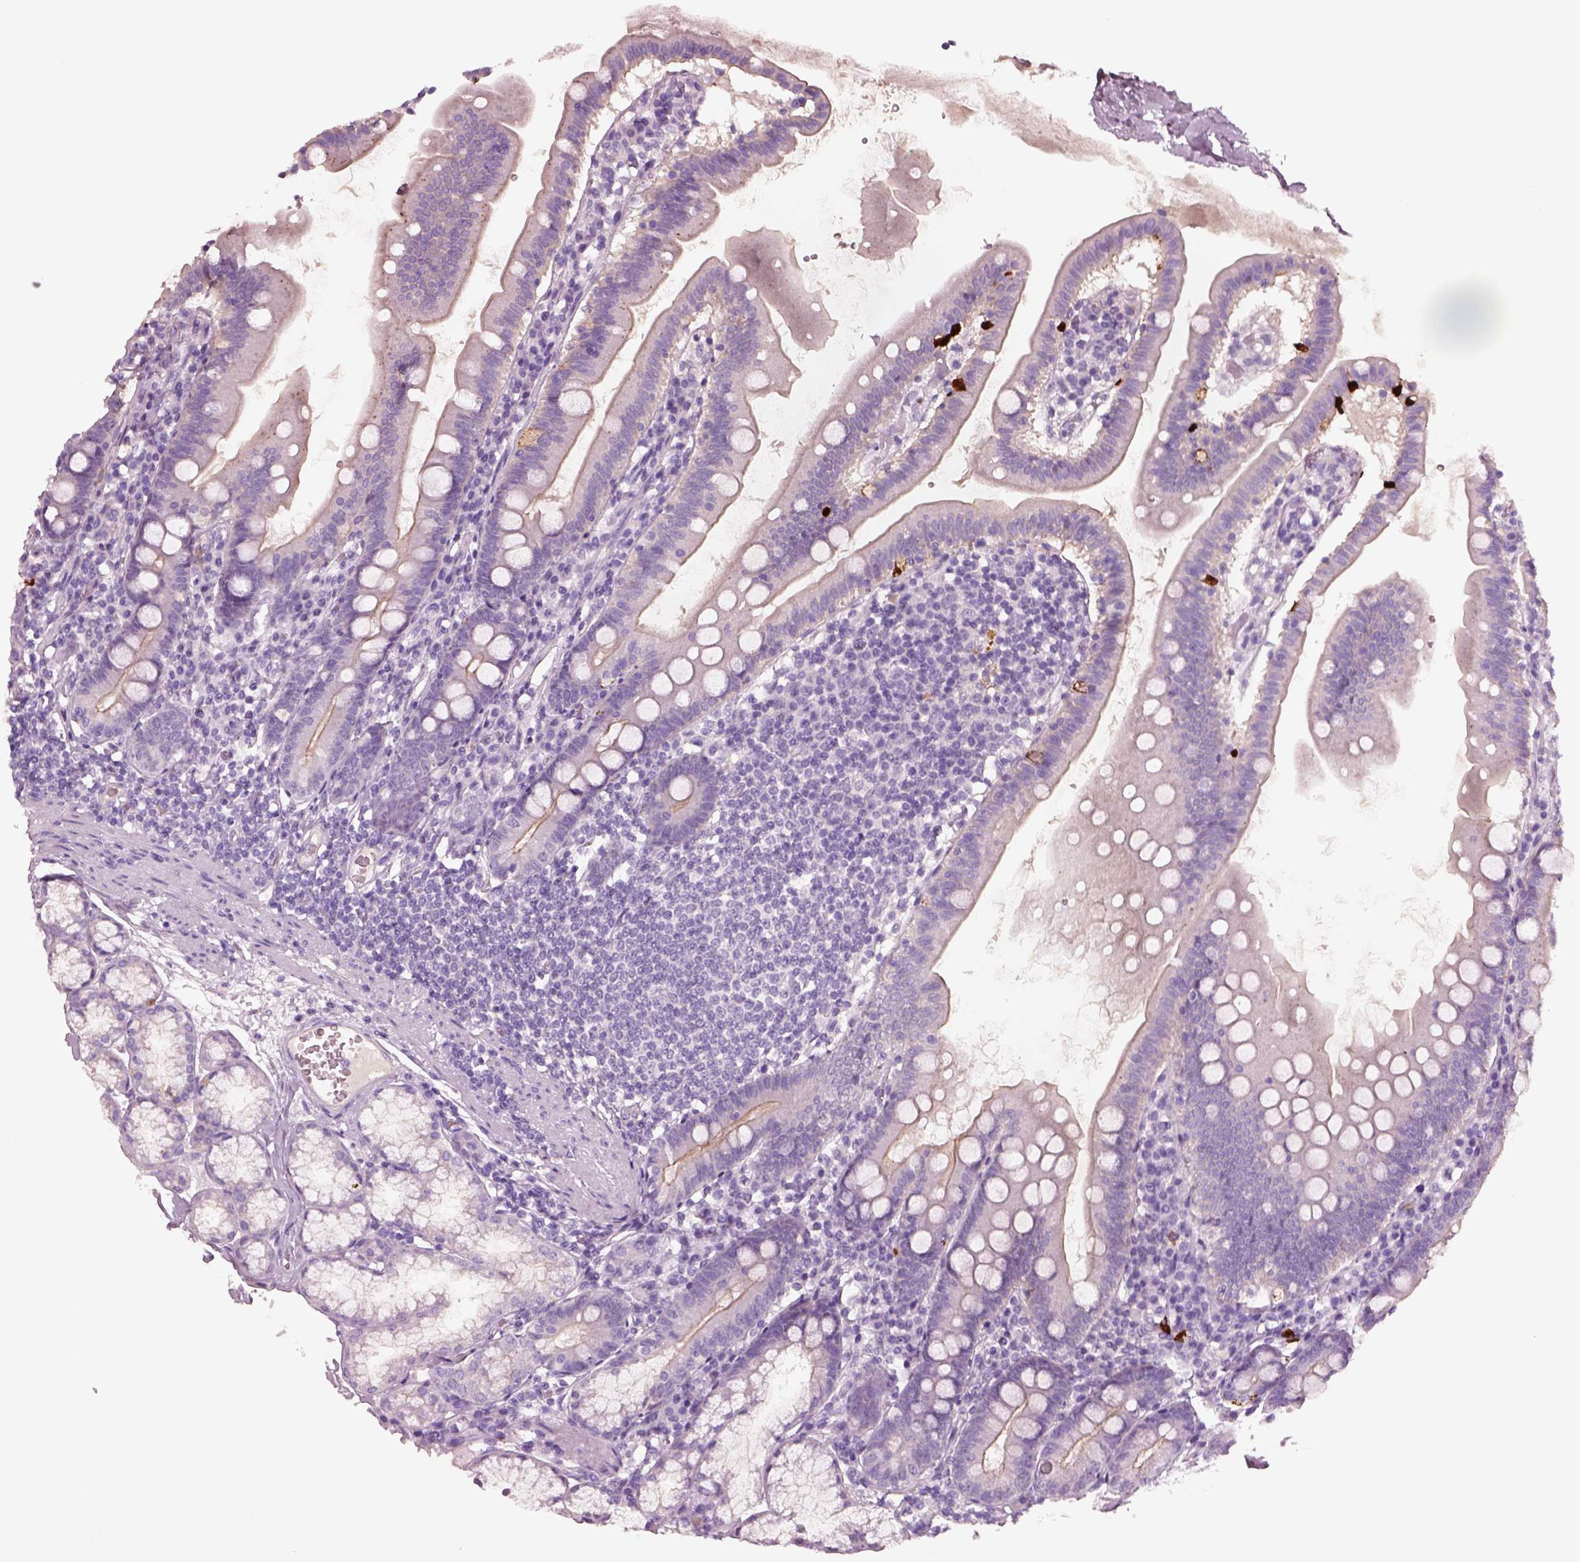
{"staining": {"intensity": "negative", "quantity": "none", "location": "none"}, "tissue": "duodenum", "cell_type": "Glandular cells", "image_type": "normal", "snomed": [{"axis": "morphology", "description": "Normal tissue, NOS"}, {"axis": "topography", "description": "Duodenum"}], "caption": "Human duodenum stained for a protein using immunohistochemistry reveals no staining in glandular cells.", "gene": "IGLL1", "patient": {"sex": "female", "age": 67}}